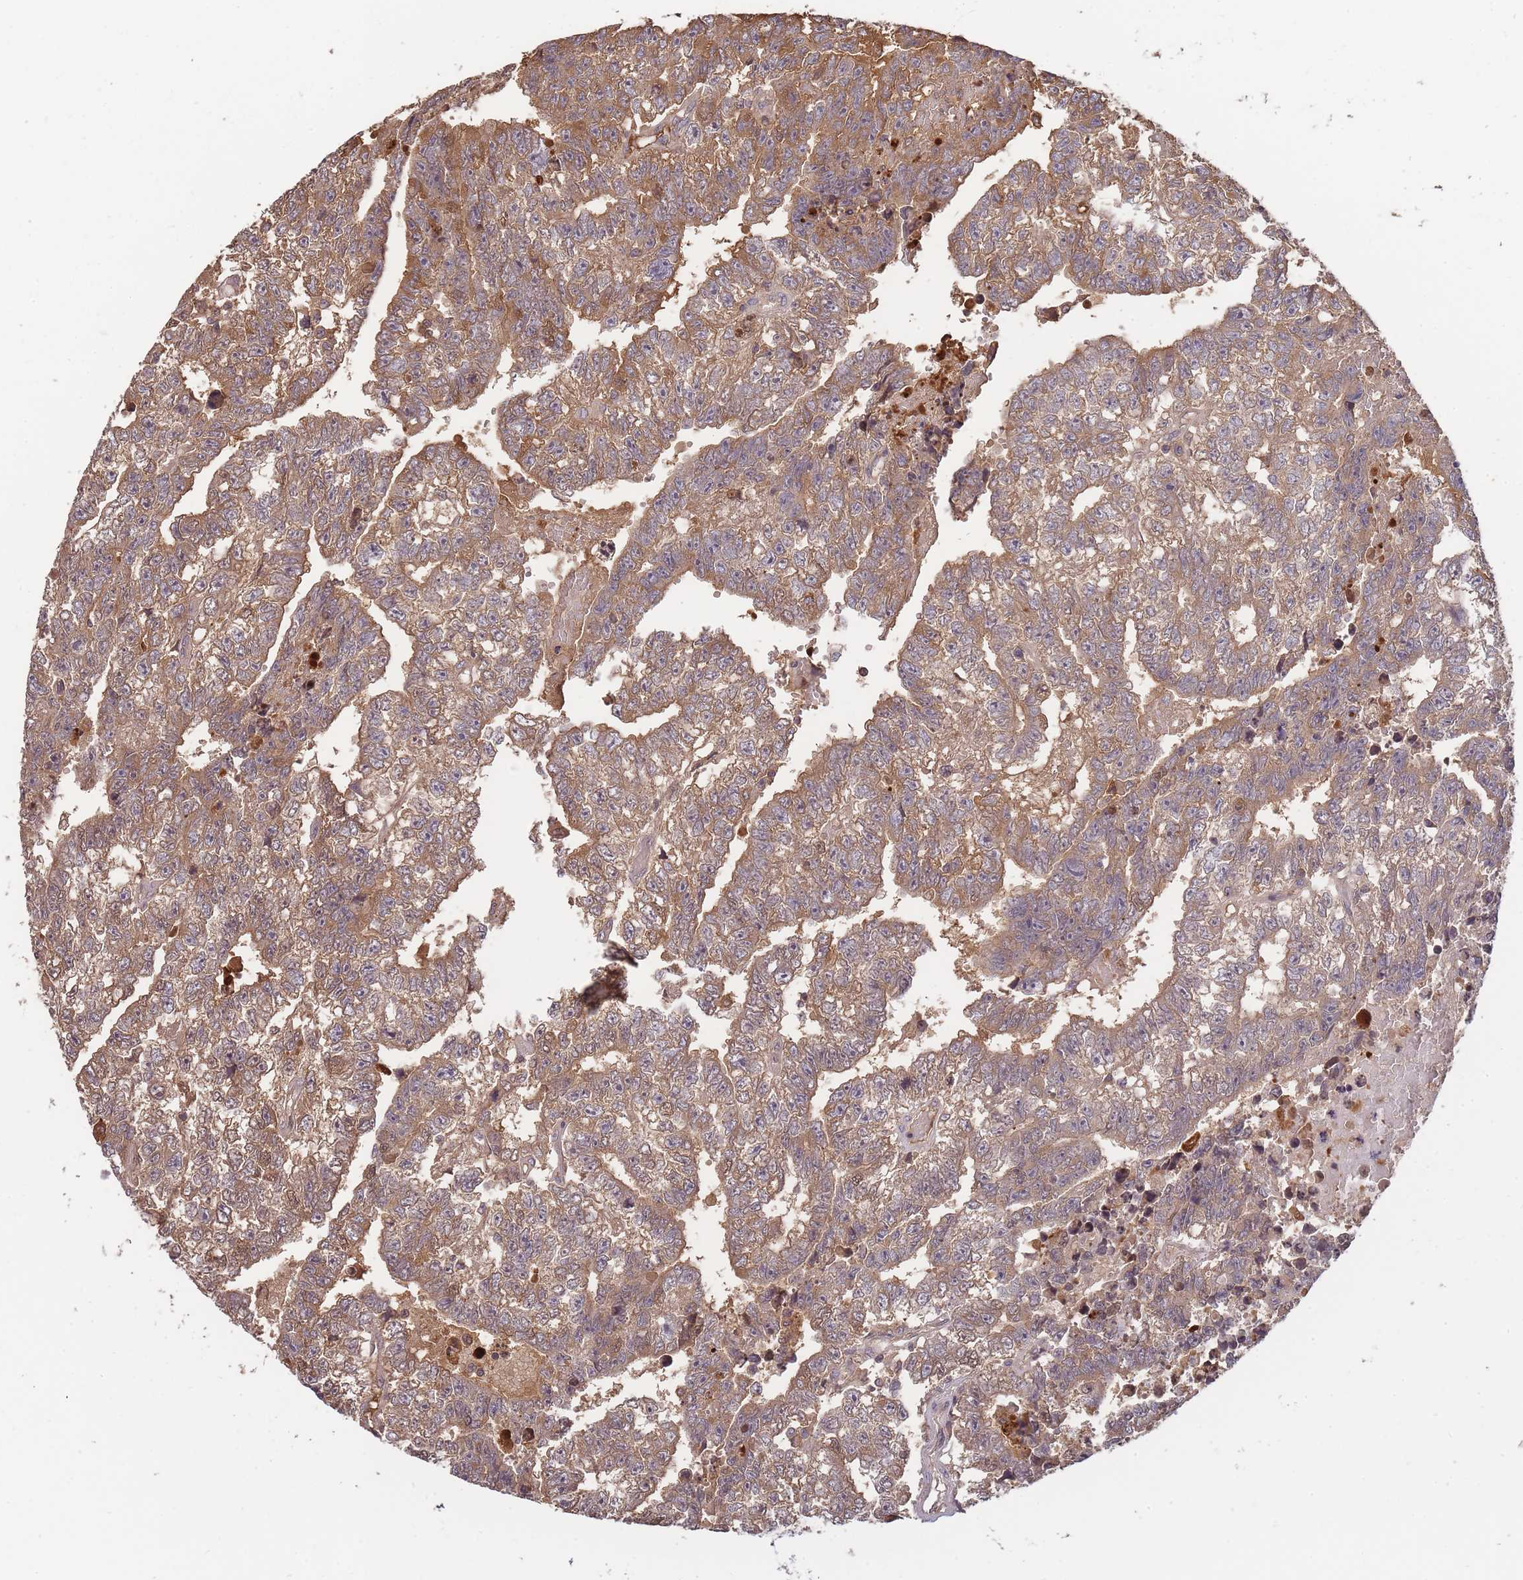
{"staining": {"intensity": "moderate", "quantity": "25%-75%", "location": "cytoplasmic/membranous"}, "tissue": "testis cancer", "cell_type": "Tumor cells", "image_type": "cancer", "snomed": [{"axis": "morphology", "description": "Carcinoma, Embryonal, NOS"}, {"axis": "topography", "description": "Testis"}], "caption": "Immunohistochemistry (IHC) of embryonal carcinoma (testis) shows medium levels of moderate cytoplasmic/membranous staining in approximately 25%-75% of tumor cells.", "gene": "RALGDS", "patient": {"sex": "male", "age": 25}}